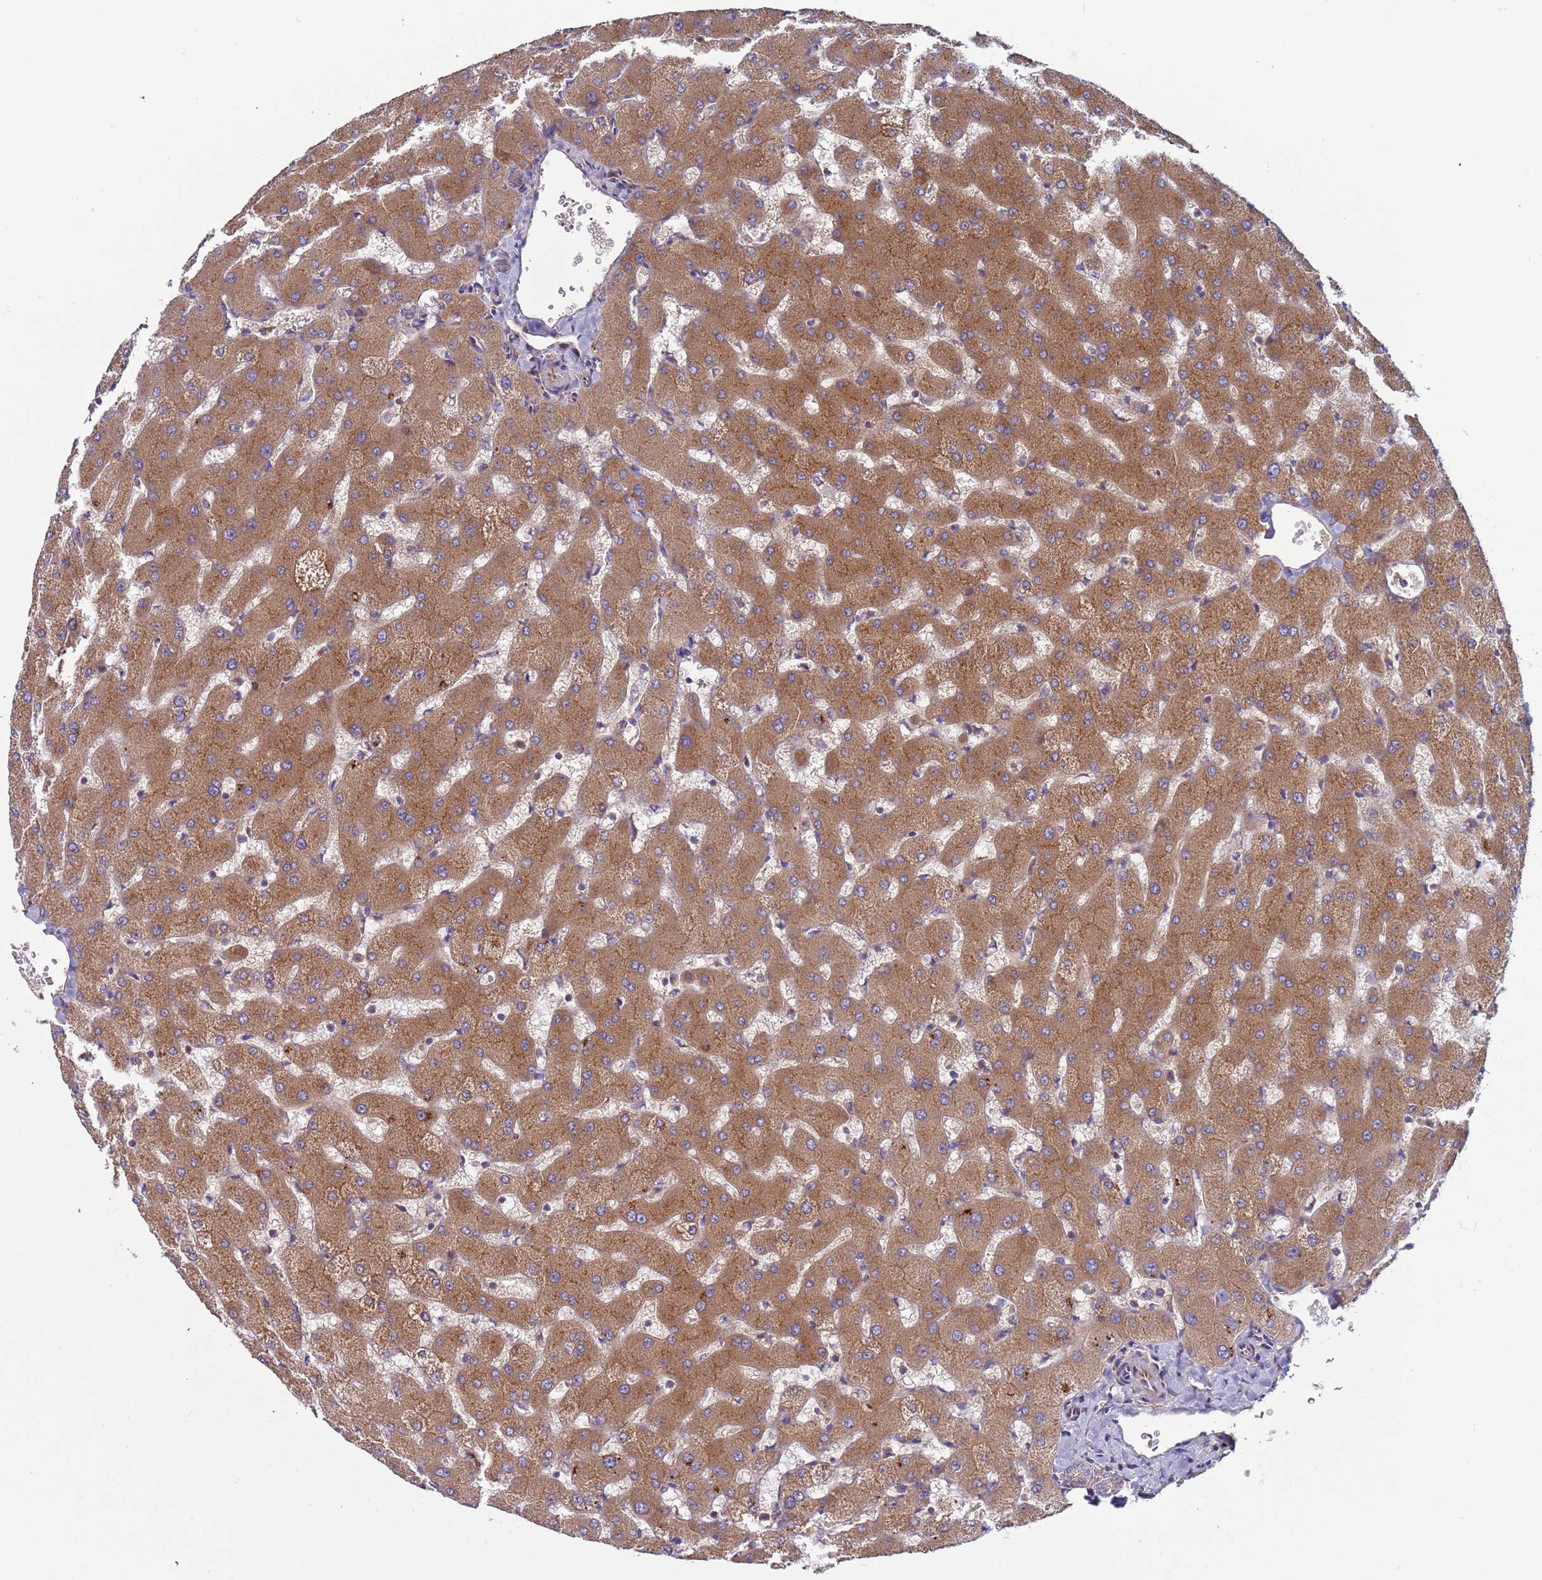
{"staining": {"intensity": "negative", "quantity": "none", "location": "none"}, "tissue": "liver", "cell_type": "Cholangiocytes", "image_type": "normal", "snomed": [{"axis": "morphology", "description": "Normal tissue, NOS"}, {"axis": "topography", "description": "Liver"}], "caption": "DAB immunohistochemical staining of normal liver displays no significant staining in cholangiocytes.", "gene": "ZBTB39", "patient": {"sex": "female", "age": 63}}